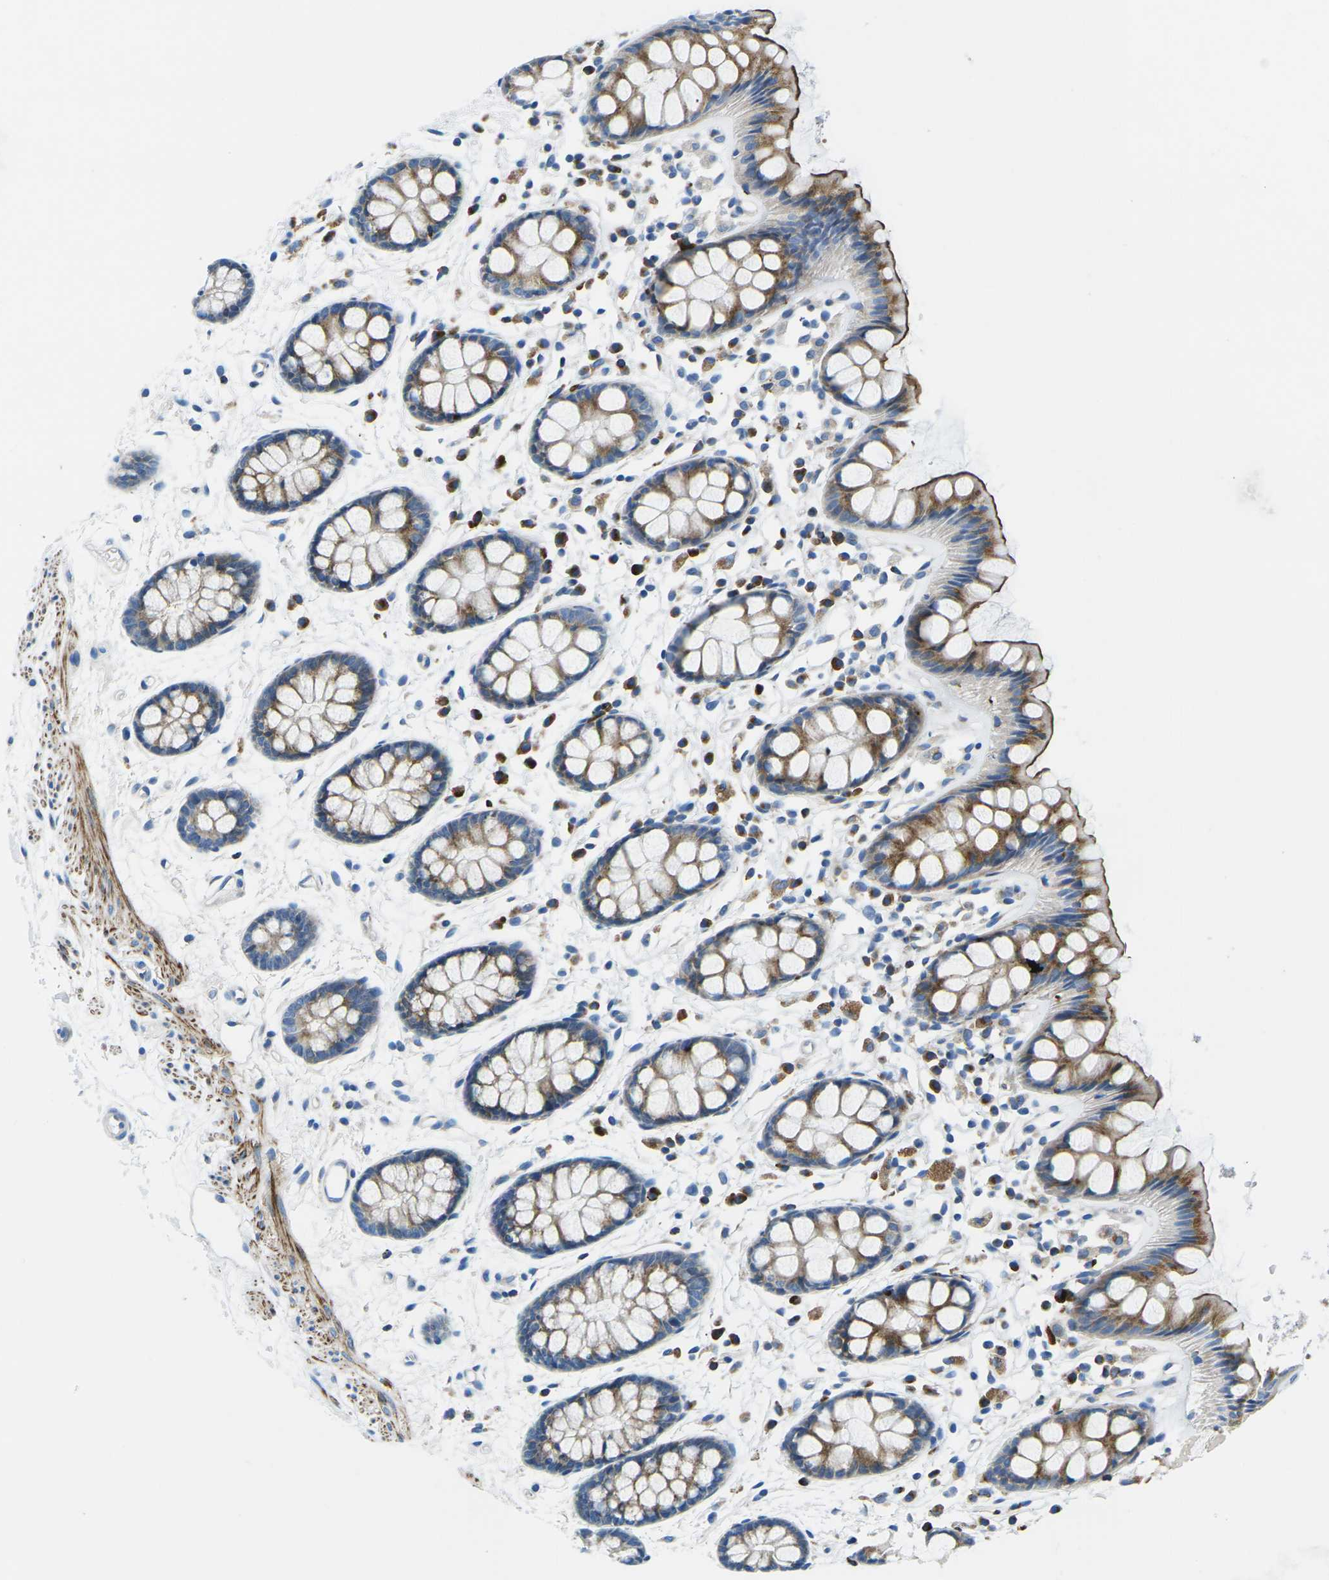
{"staining": {"intensity": "moderate", "quantity": ">75%", "location": "cytoplasmic/membranous"}, "tissue": "rectum", "cell_type": "Glandular cells", "image_type": "normal", "snomed": [{"axis": "morphology", "description": "Normal tissue, NOS"}, {"axis": "topography", "description": "Rectum"}], "caption": "This image exhibits IHC staining of unremarkable rectum, with medium moderate cytoplasmic/membranous expression in approximately >75% of glandular cells.", "gene": "MC4R", "patient": {"sex": "female", "age": 66}}